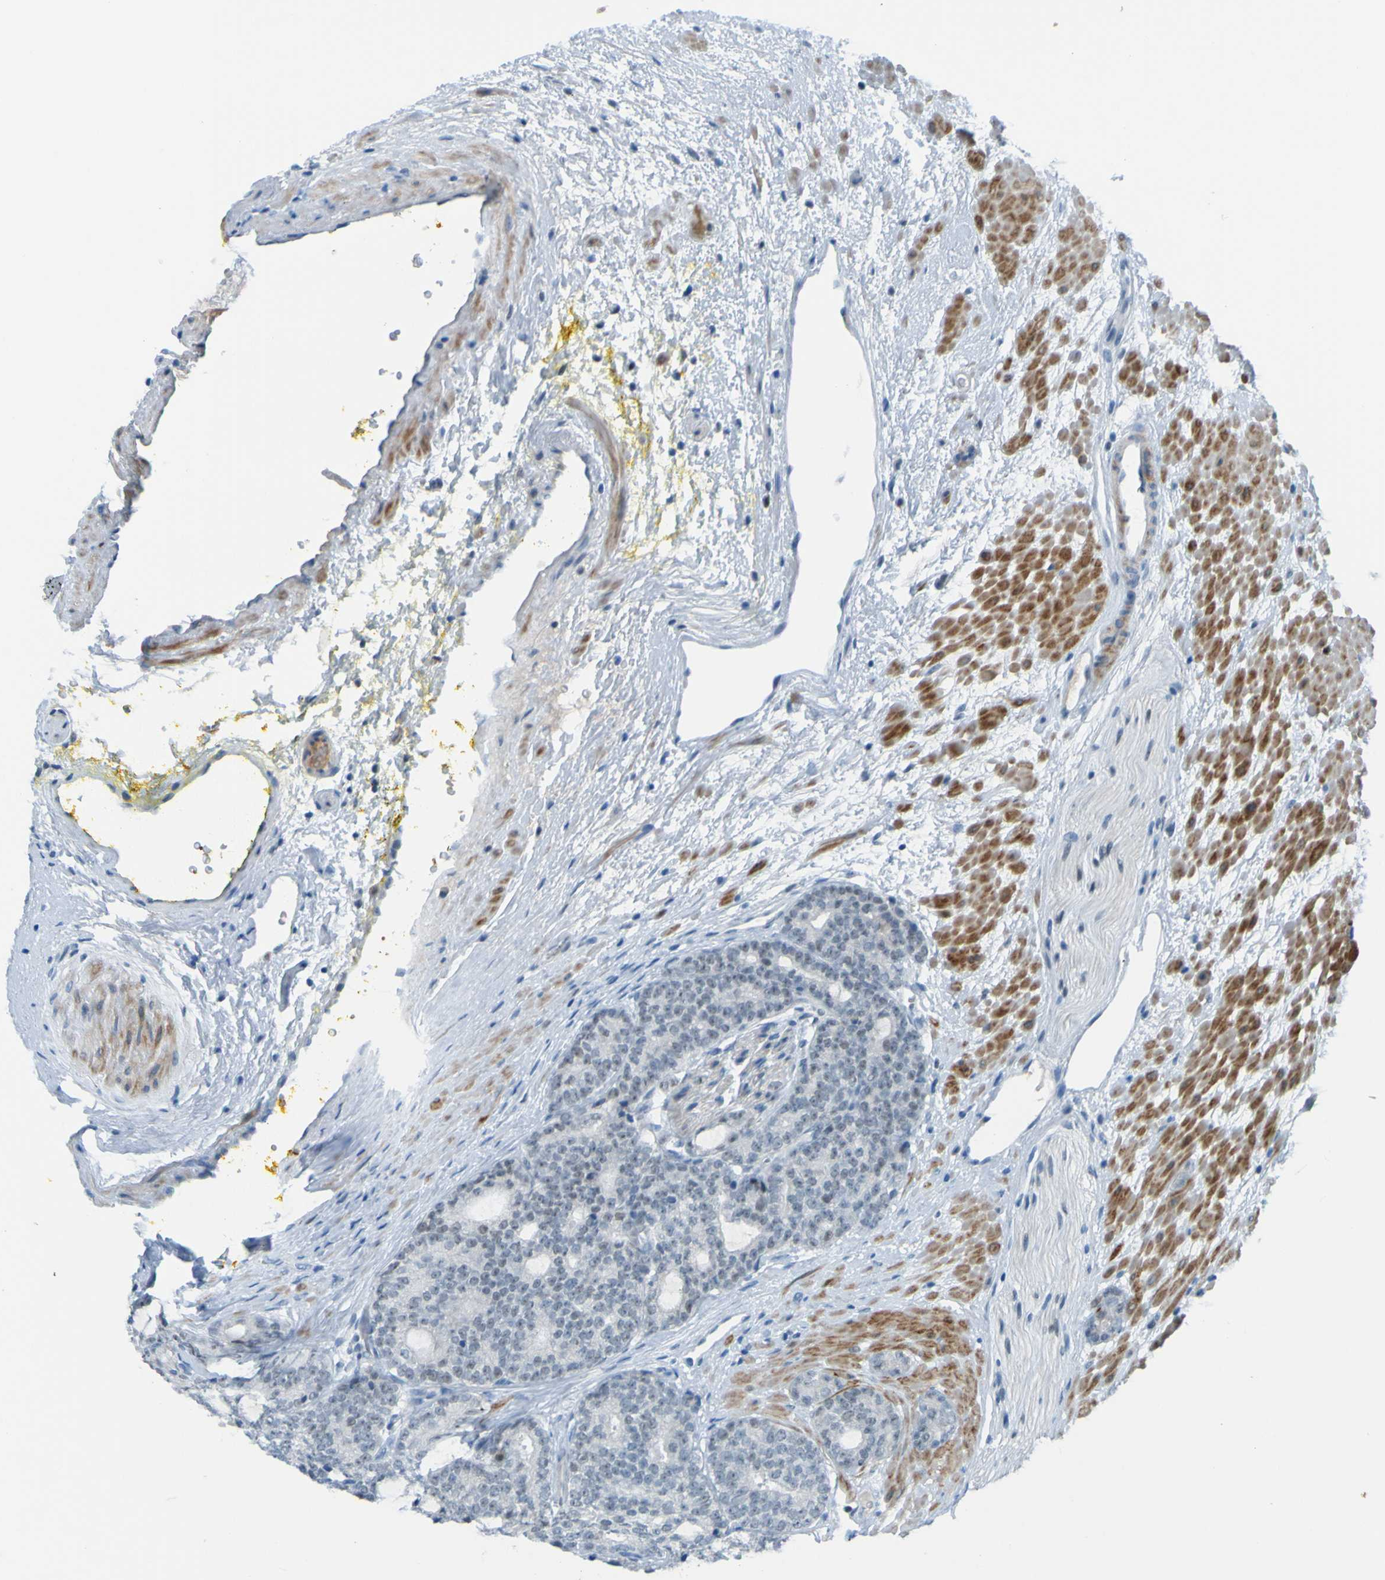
{"staining": {"intensity": "negative", "quantity": "none", "location": "none"}, "tissue": "prostate cancer", "cell_type": "Tumor cells", "image_type": "cancer", "snomed": [{"axis": "morphology", "description": "Adenocarcinoma, High grade"}, {"axis": "topography", "description": "Prostate"}], "caption": "IHC of human prostate cancer (high-grade adenocarcinoma) shows no expression in tumor cells.", "gene": "USP36", "patient": {"sex": "male", "age": 61}}